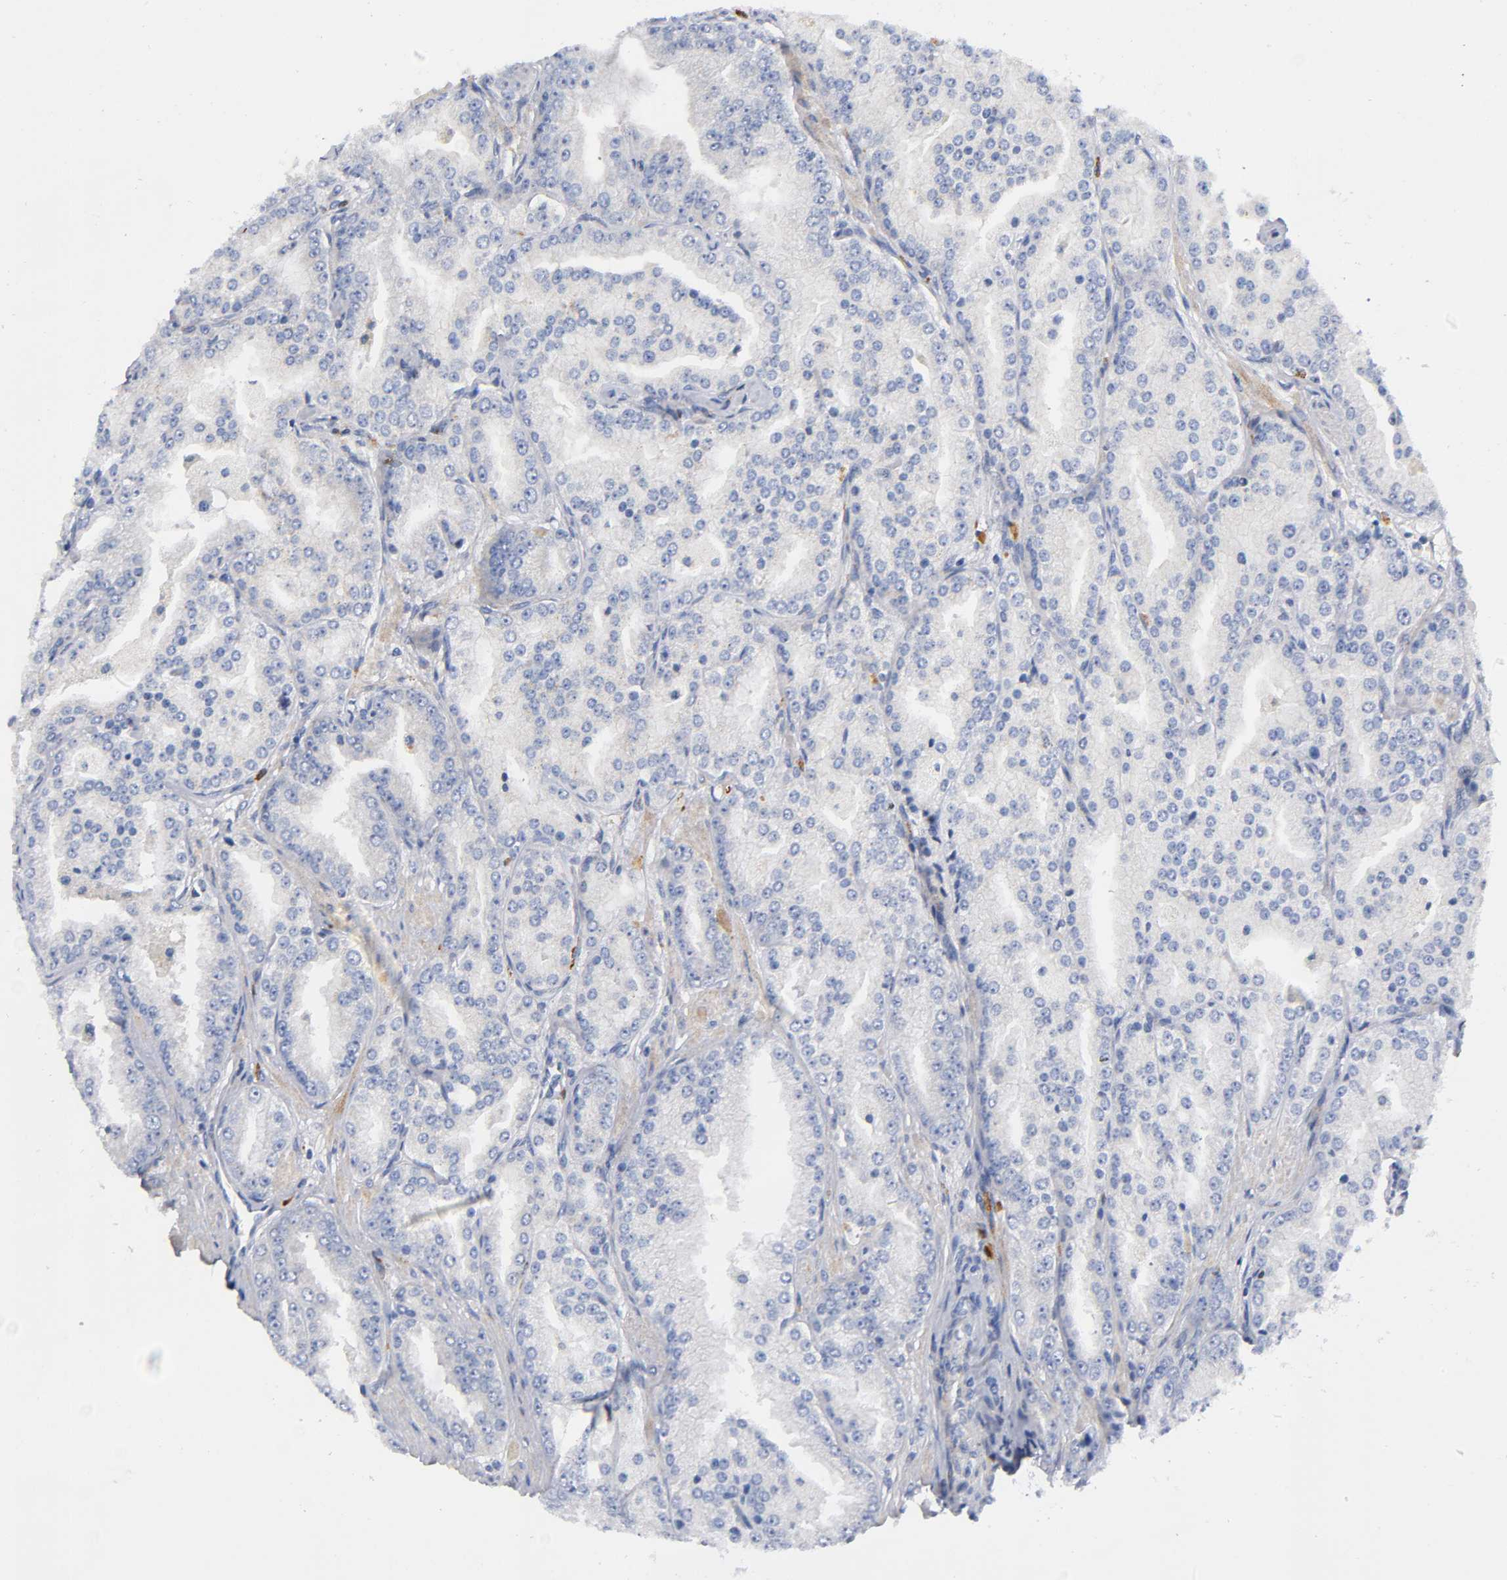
{"staining": {"intensity": "weak", "quantity": "<25%", "location": "cytoplasmic/membranous"}, "tissue": "prostate cancer", "cell_type": "Tumor cells", "image_type": "cancer", "snomed": [{"axis": "morphology", "description": "Adenocarcinoma, High grade"}, {"axis": "topography", "description": "Prostate"}], "caption": "Prostate cancer (high-grade adenocarcinoma) stained for a protein using immunohistochemistry exhibits no positivity tumor cells.", "gene": "EIF5", "patient": {"sex": "male", "age": 61}}